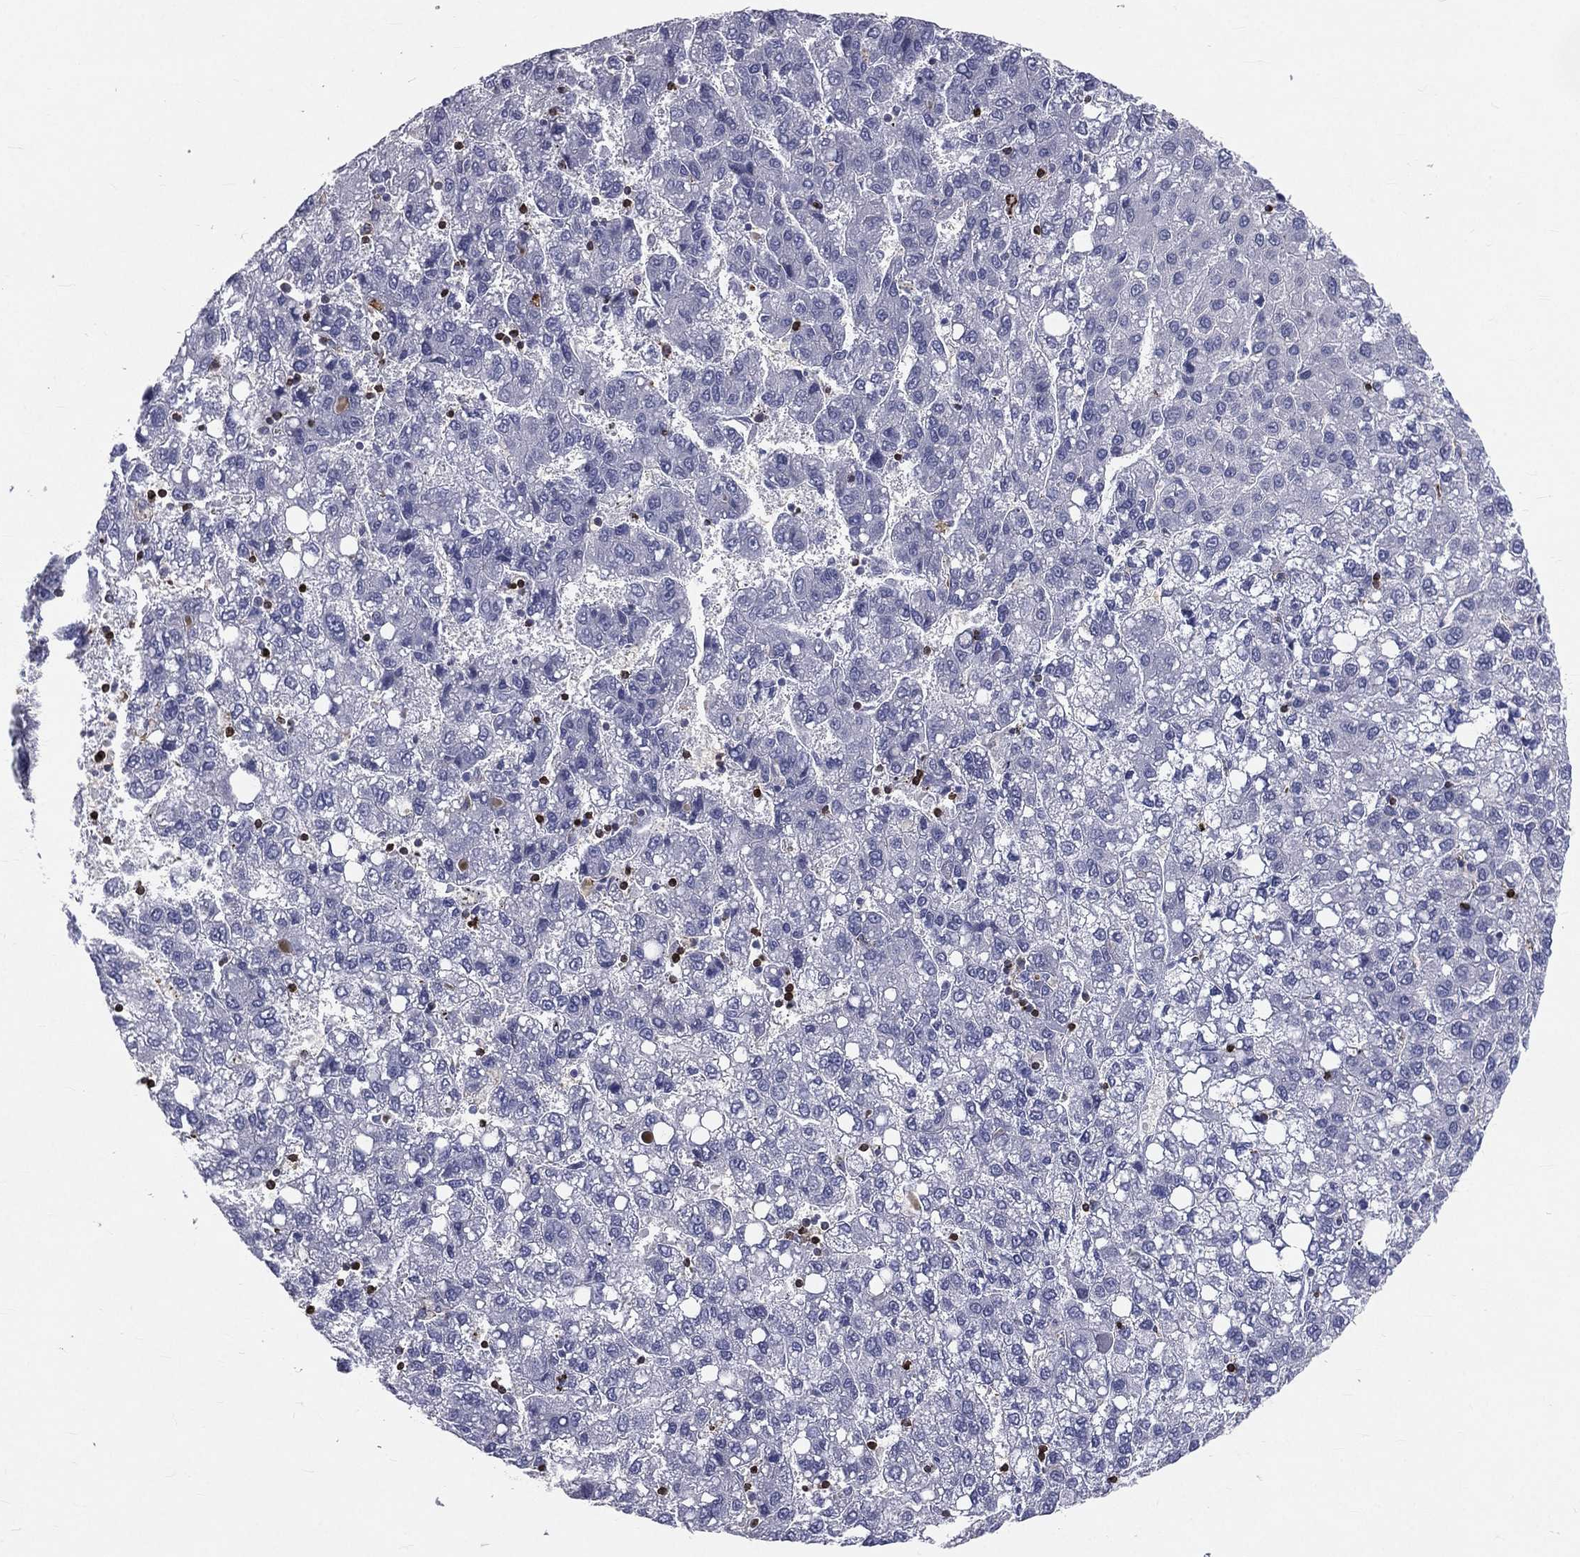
{"staining": {"intensity": "negative", "quantity": "none", "location": "none"}, "tissue": "liver cancer", "cell_type": "Tumor cells", "image_type": "cancer", "snomed": [{"axis": "morphology", "description": "Carcinoma, Hepatocellular, NOS"}, {"axis": "topography", "description": "Liver"}], "caption": "DAB (3,3'-diaminobenzidine) immunohistochemical staining of liver hepatocellular carcinoma demonstrates no significant positivity in tumor cells.", "gene": "CTSW", "patient": {"sex": "female", "age": 82}}